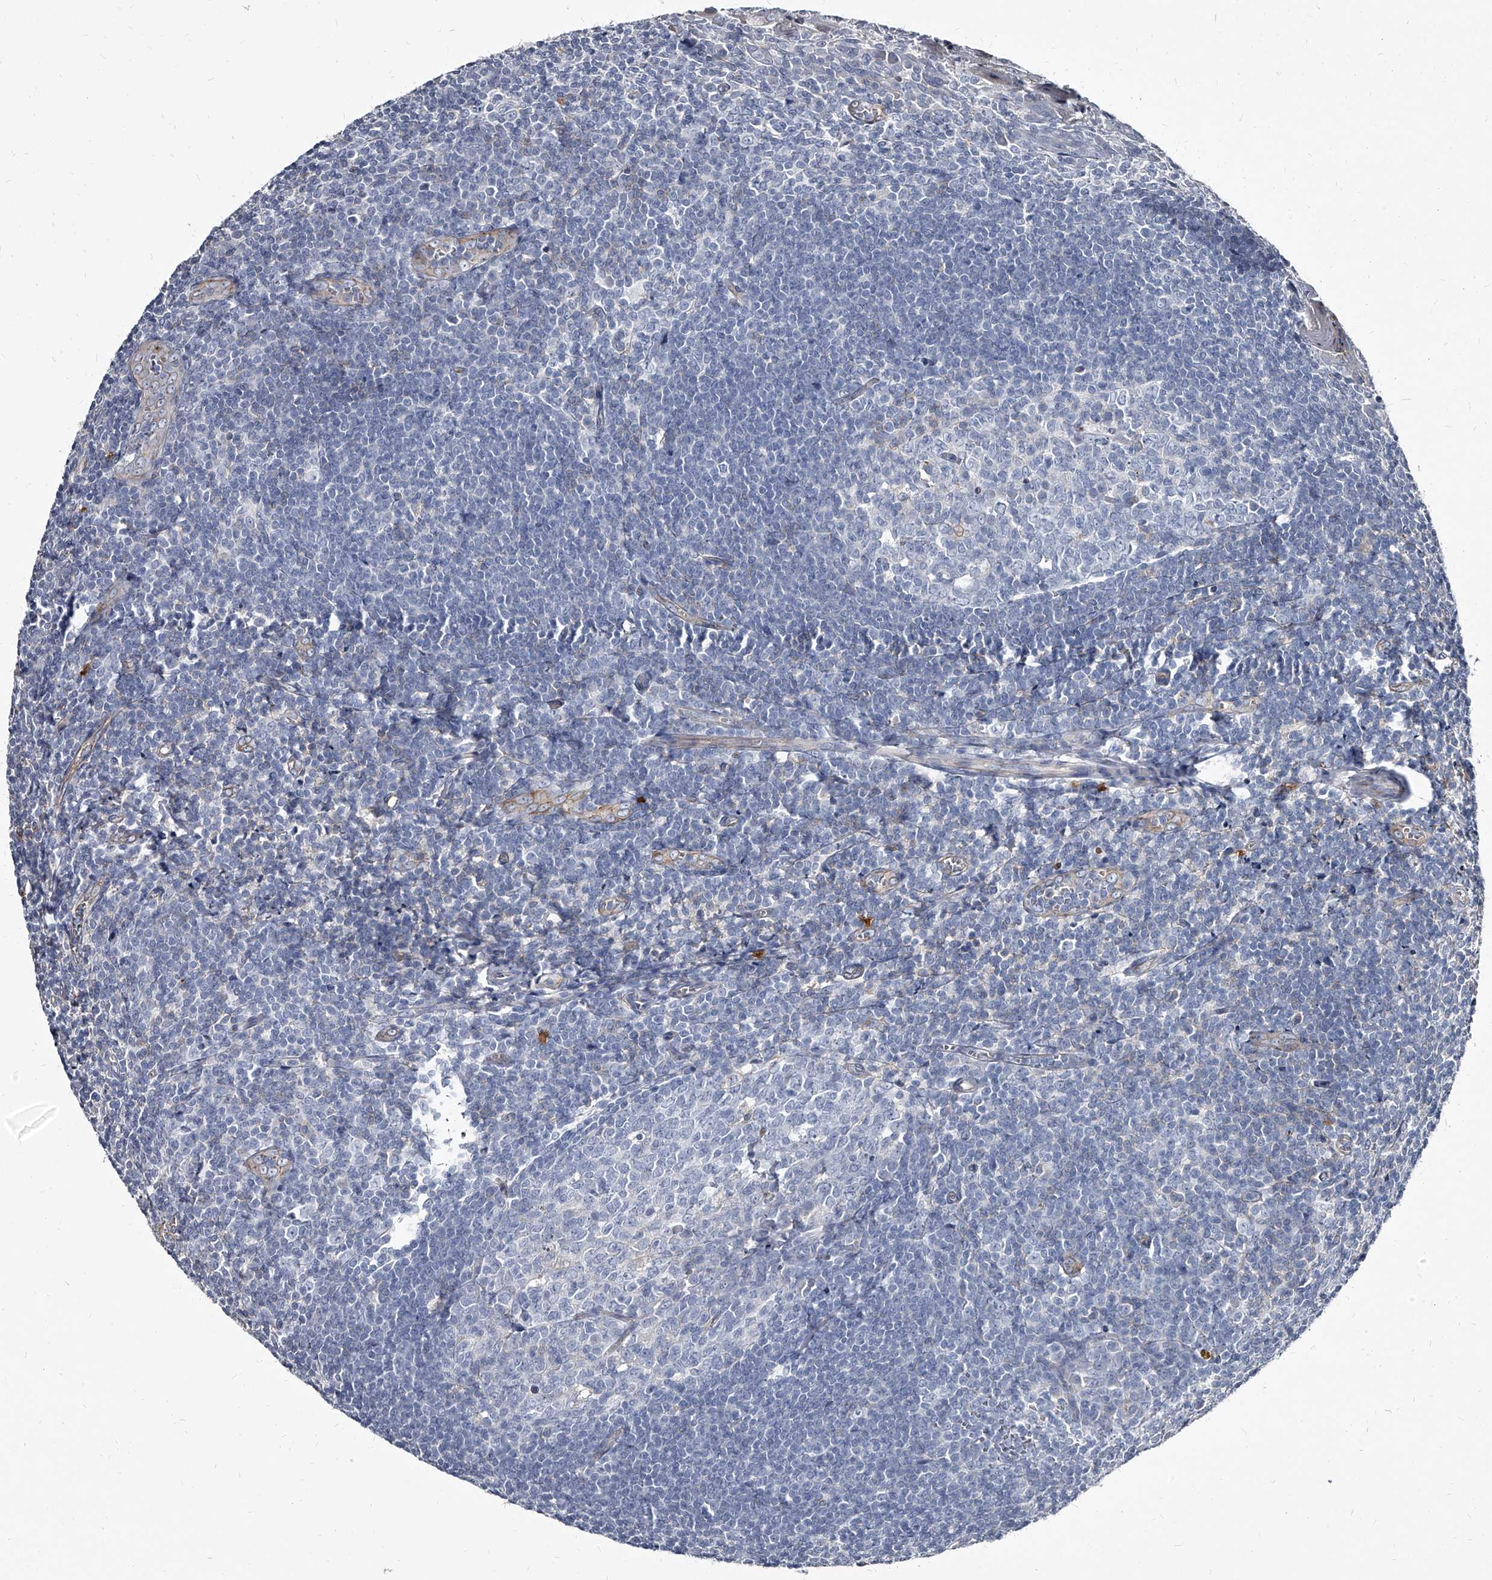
{"staining": {"intensity": "negative", "quantity": "none", "location": "none"}, "tissue": "tonsil", "cell_type": "Germinal center cells", "image_type": "normal", "snomed": [{"axis": "morphology", "description": "Normal tissue, NOS"}, {"axis": "topography", "description": "Tonsil"}], "caption": "Protein analysis of benign tonsil shows no significant expression in germinal center cells. (DAB IHC with hematoxylin counter stain).", "gene": "PGLYRP3", "patient": {"sex": "male", "age": 27}}